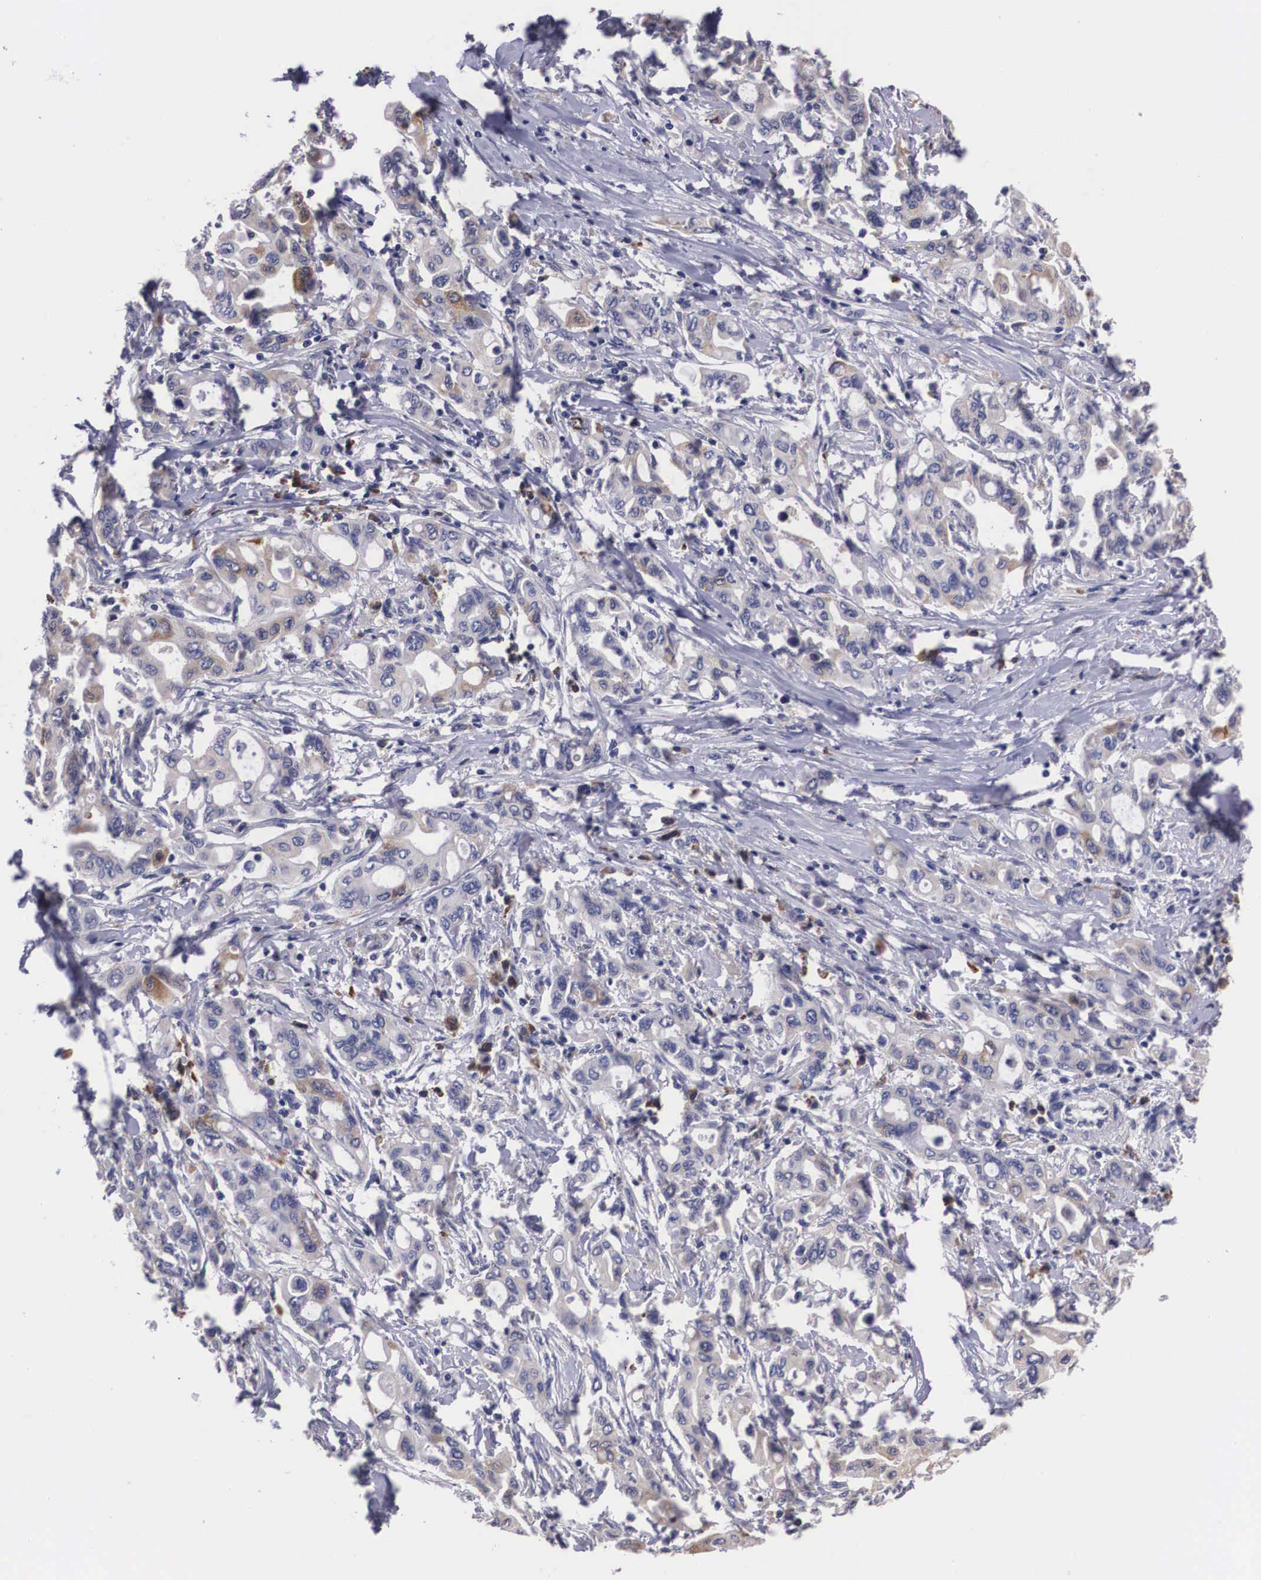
{"staining": {"intensity": "moderate", "quantity": "<25%", "location": "cytoplasmic/membranous"}, "tissue": "pancreatic cancer", "cell_type": "Tumor cells", "image_type": "cancer", "snomed": [{"axis": "morphology", "description": "Adenocarcinoma, NOS"}, {"axis": "topography", "description": "Pancreas"}], "caption": "Pancreatic cancer (adenocarcinoma) stained with a brown dye displays moderate cytoplasmic/membranous positive expression in approximately <25% of tumor cells.", "gene": "CRELD2", "patient": {"sex": "female", "age": 57}}